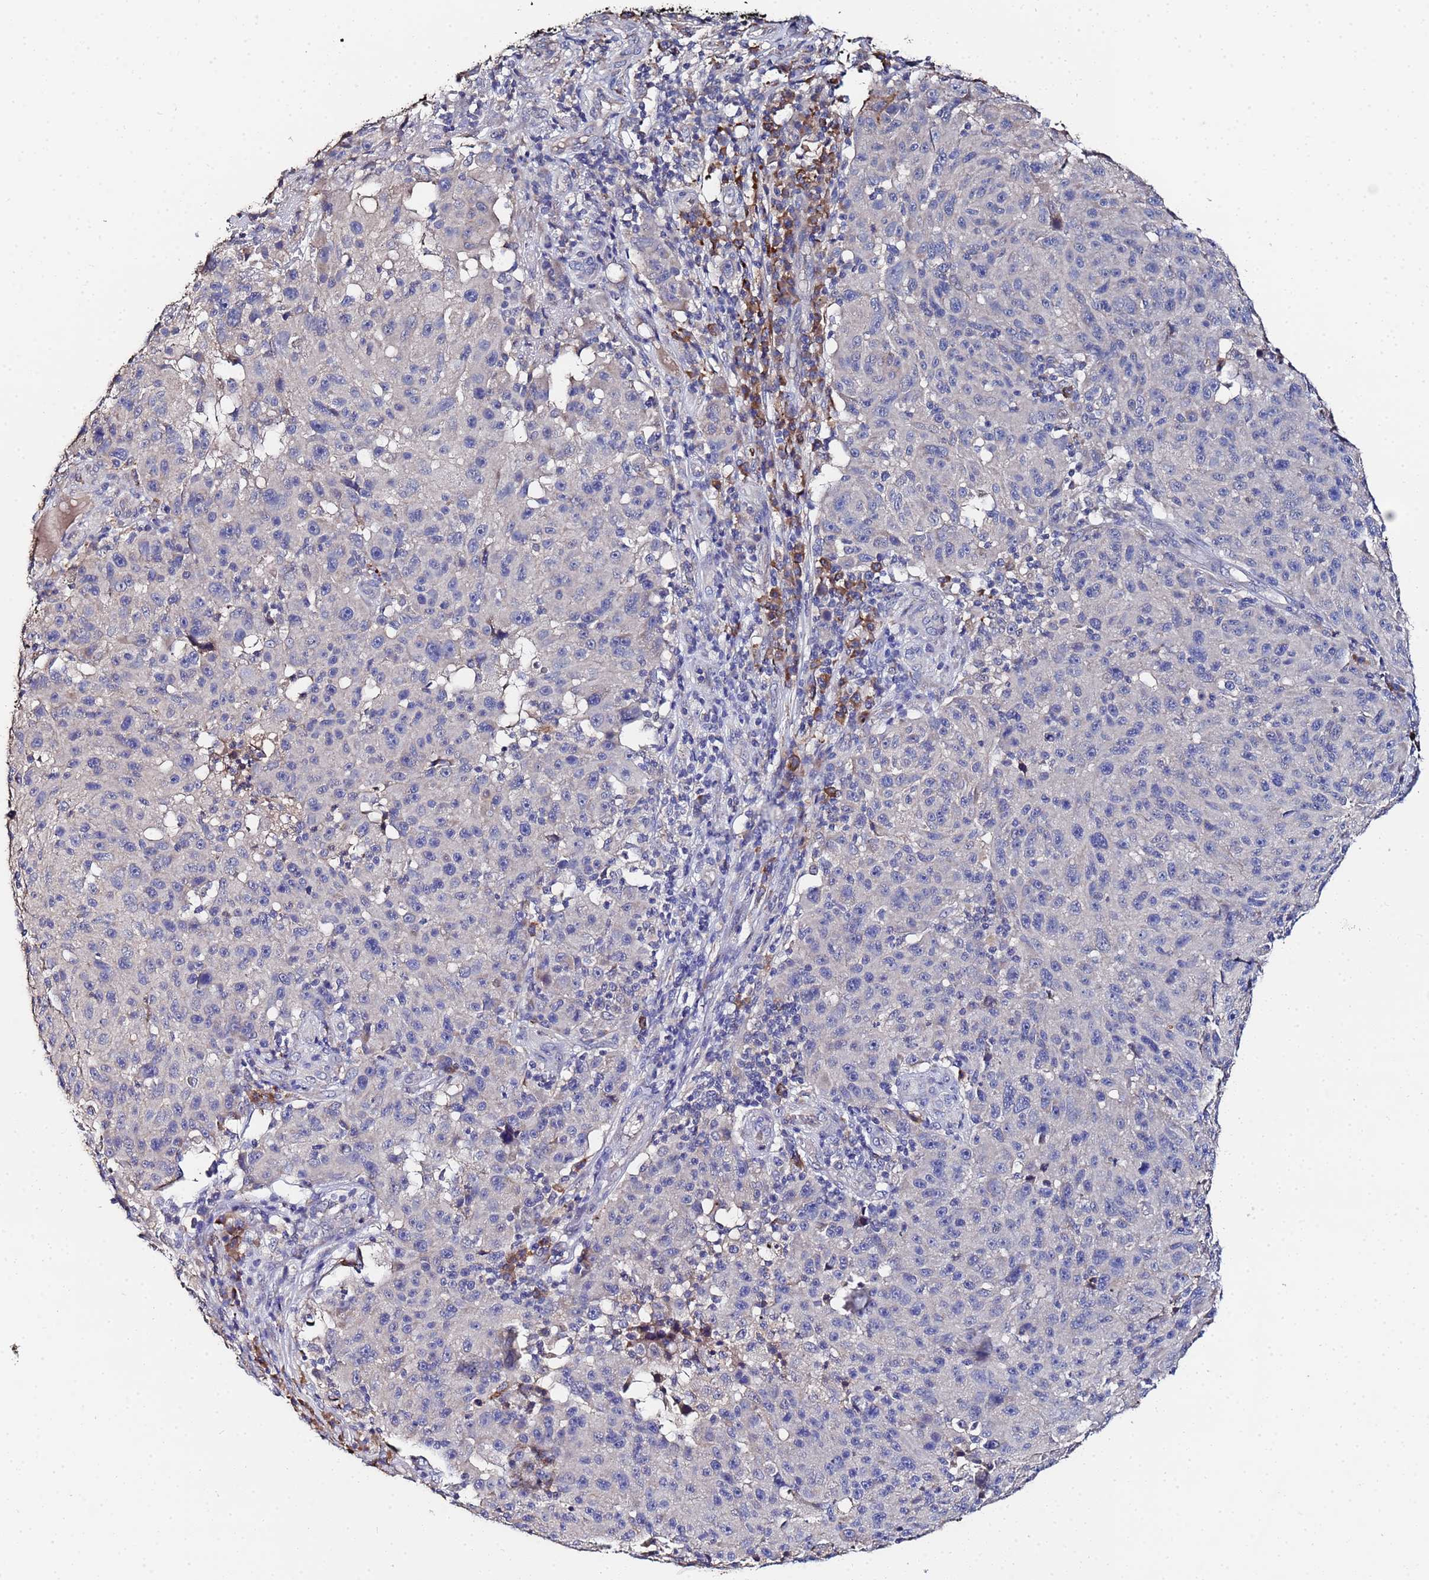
{"staining": {"intensity": "negative", "quantity": "none", "location": "none"}, "tissue": "melanoma", "cell_type": "Tumor cells", "image_type": "cancer", "snomed": [{"axis": "morphology", "description": "Malignant melanoma, NOS"}, {"axis": "topography", "description": "Skin"}], "caption": "DAB immunohistochemical staining of human melanoma reveals no significant positivity in tumor cells.", "gene": "TCP10L", "patient": {"sex": "male", "age": 53}}